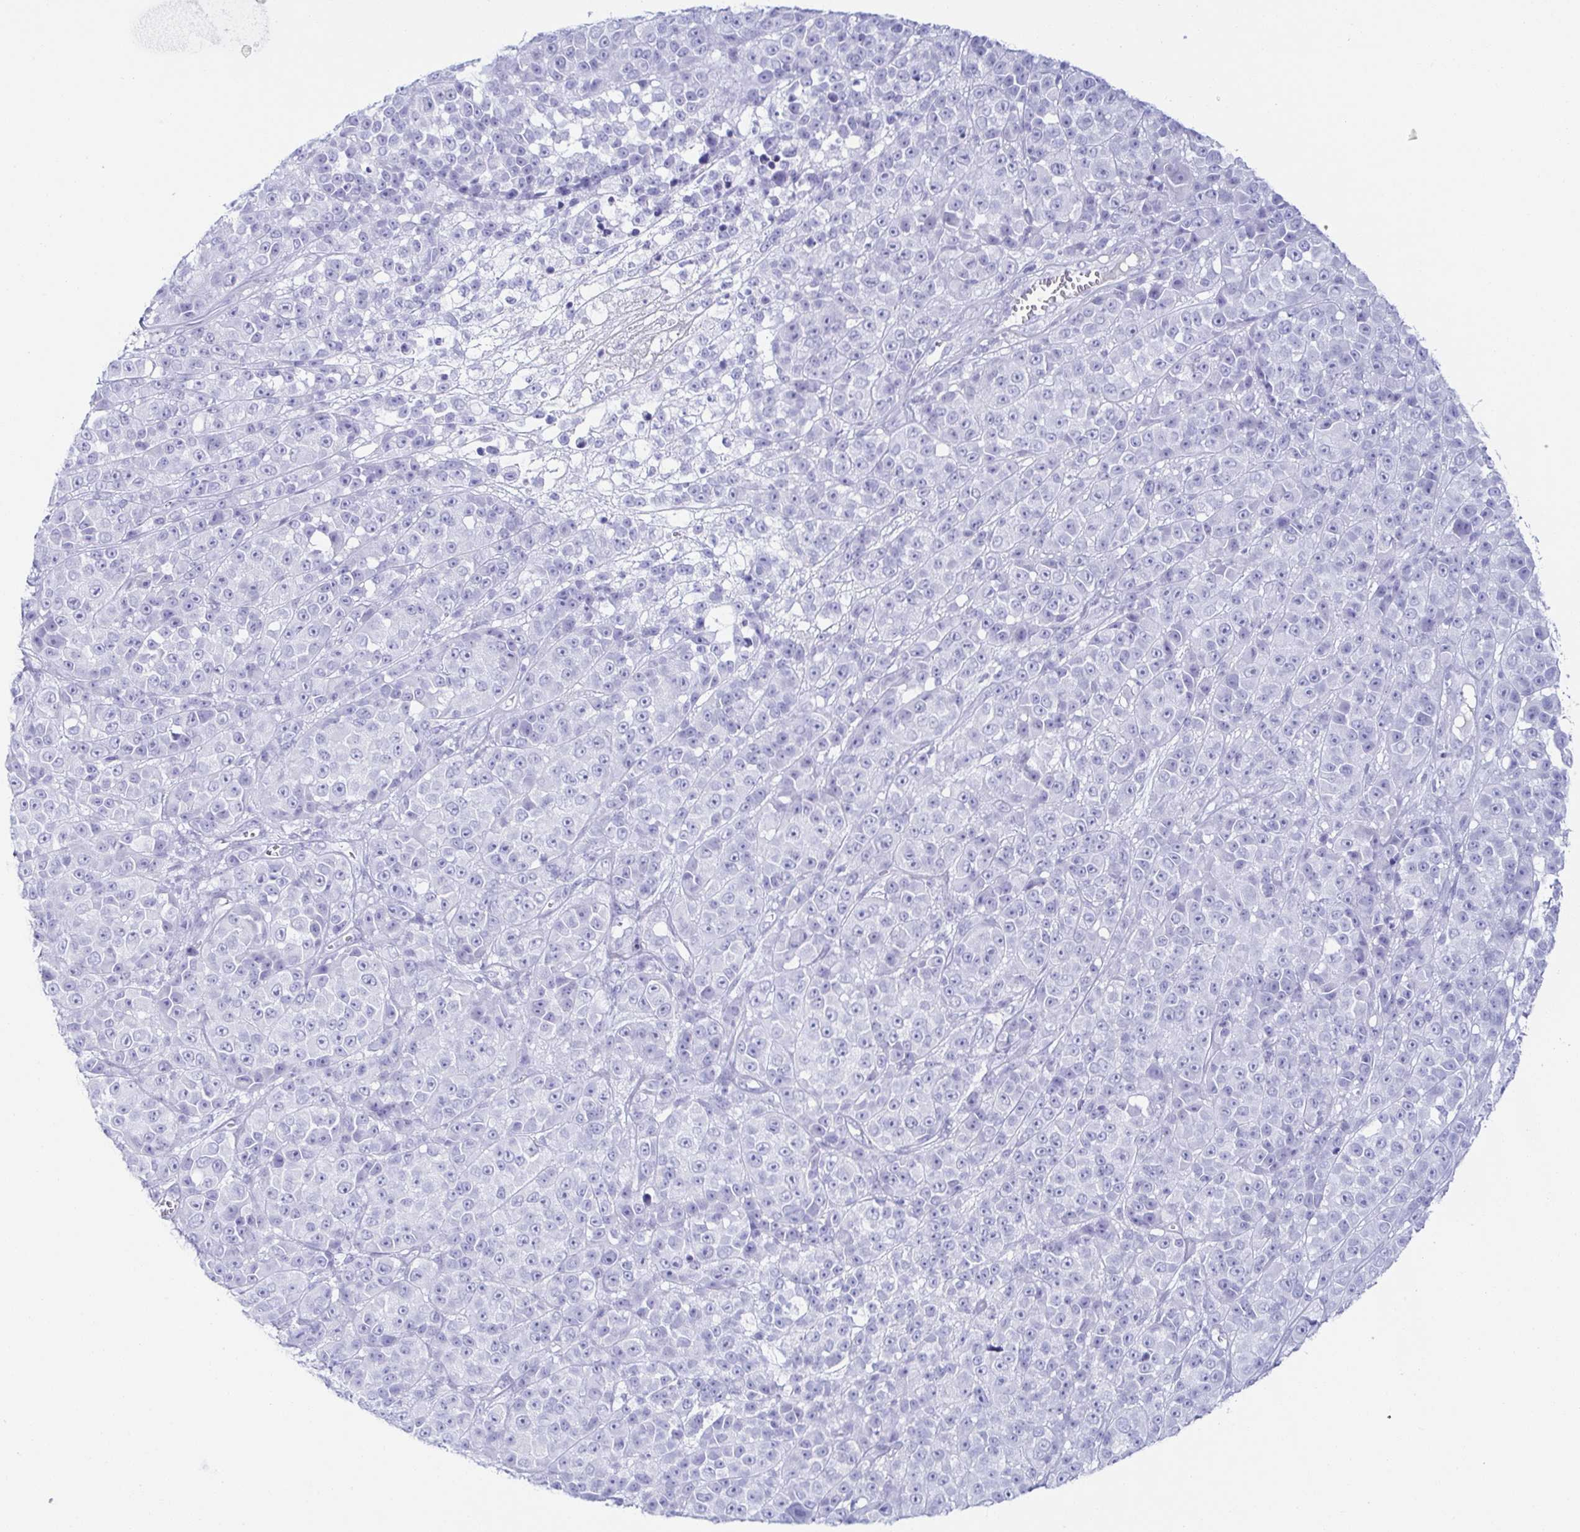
{"staining": {"intensity": "negative", "quantity": "none", "location": "none"}, "tissue": "melanoma", "cell_type": "Tumor cells", "image_type": "cancer", "snomed": [{"axis": "morphology", "description": "Malignant melanoma, NOS"}, {"axis": "topography", "description": "Skin"}, {"axis": "topography", "description": "Skin of back"}], "caption": "A micrograph of malignant melanoma stained for a protein demonstrates no brown staining in tumor cells.", "gene": "ZG16B", "patient": {"sex": "male", "age": 91}}